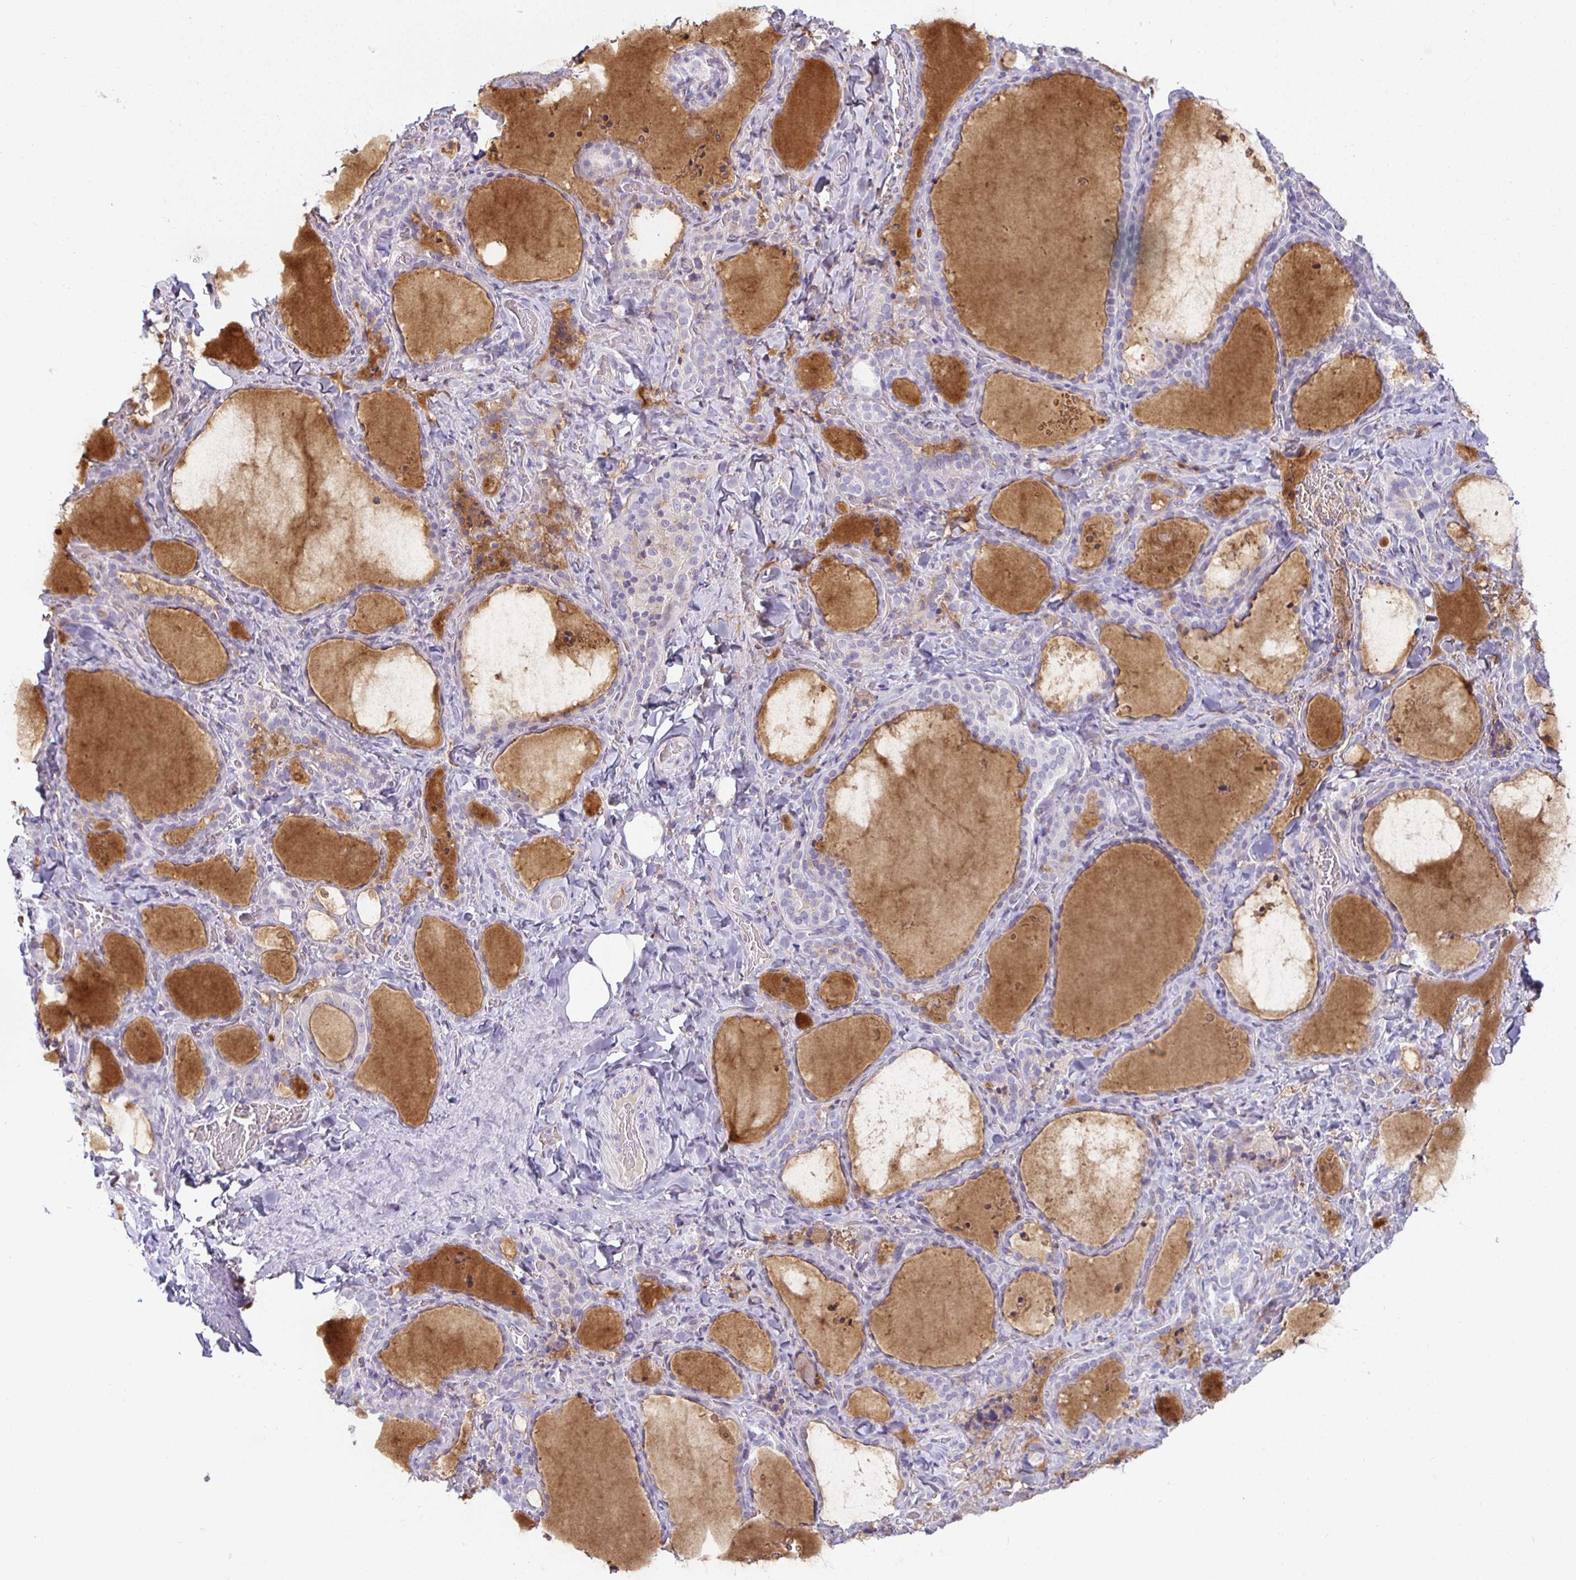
{"staining": {"intensity": "moderate", "quantity": "<25%", "location": "cytoplasmic/membranous"}, "tissue": "thyroid gland", "cell_type": "Glandular cells", "image_type": "normal", "snomed": [{"axis": "morphology", "description": "Normal tissue, NOS"}, {"axis": "topography", "description": "Thyroid gland"}], "caption": "The photomicrograph reveals a brown stain indicating the presence of a protein in the cytoplasmic/membranous of glandular cells in thyroid gland. (Stains: DAB (3,3'-diaminobenzidine) in brown, nuclei in blue, Microscopy: brightfield microscopy at high magnification).", "gene": "SIRPA", "patient": {"sex": "female", "age": 22}}